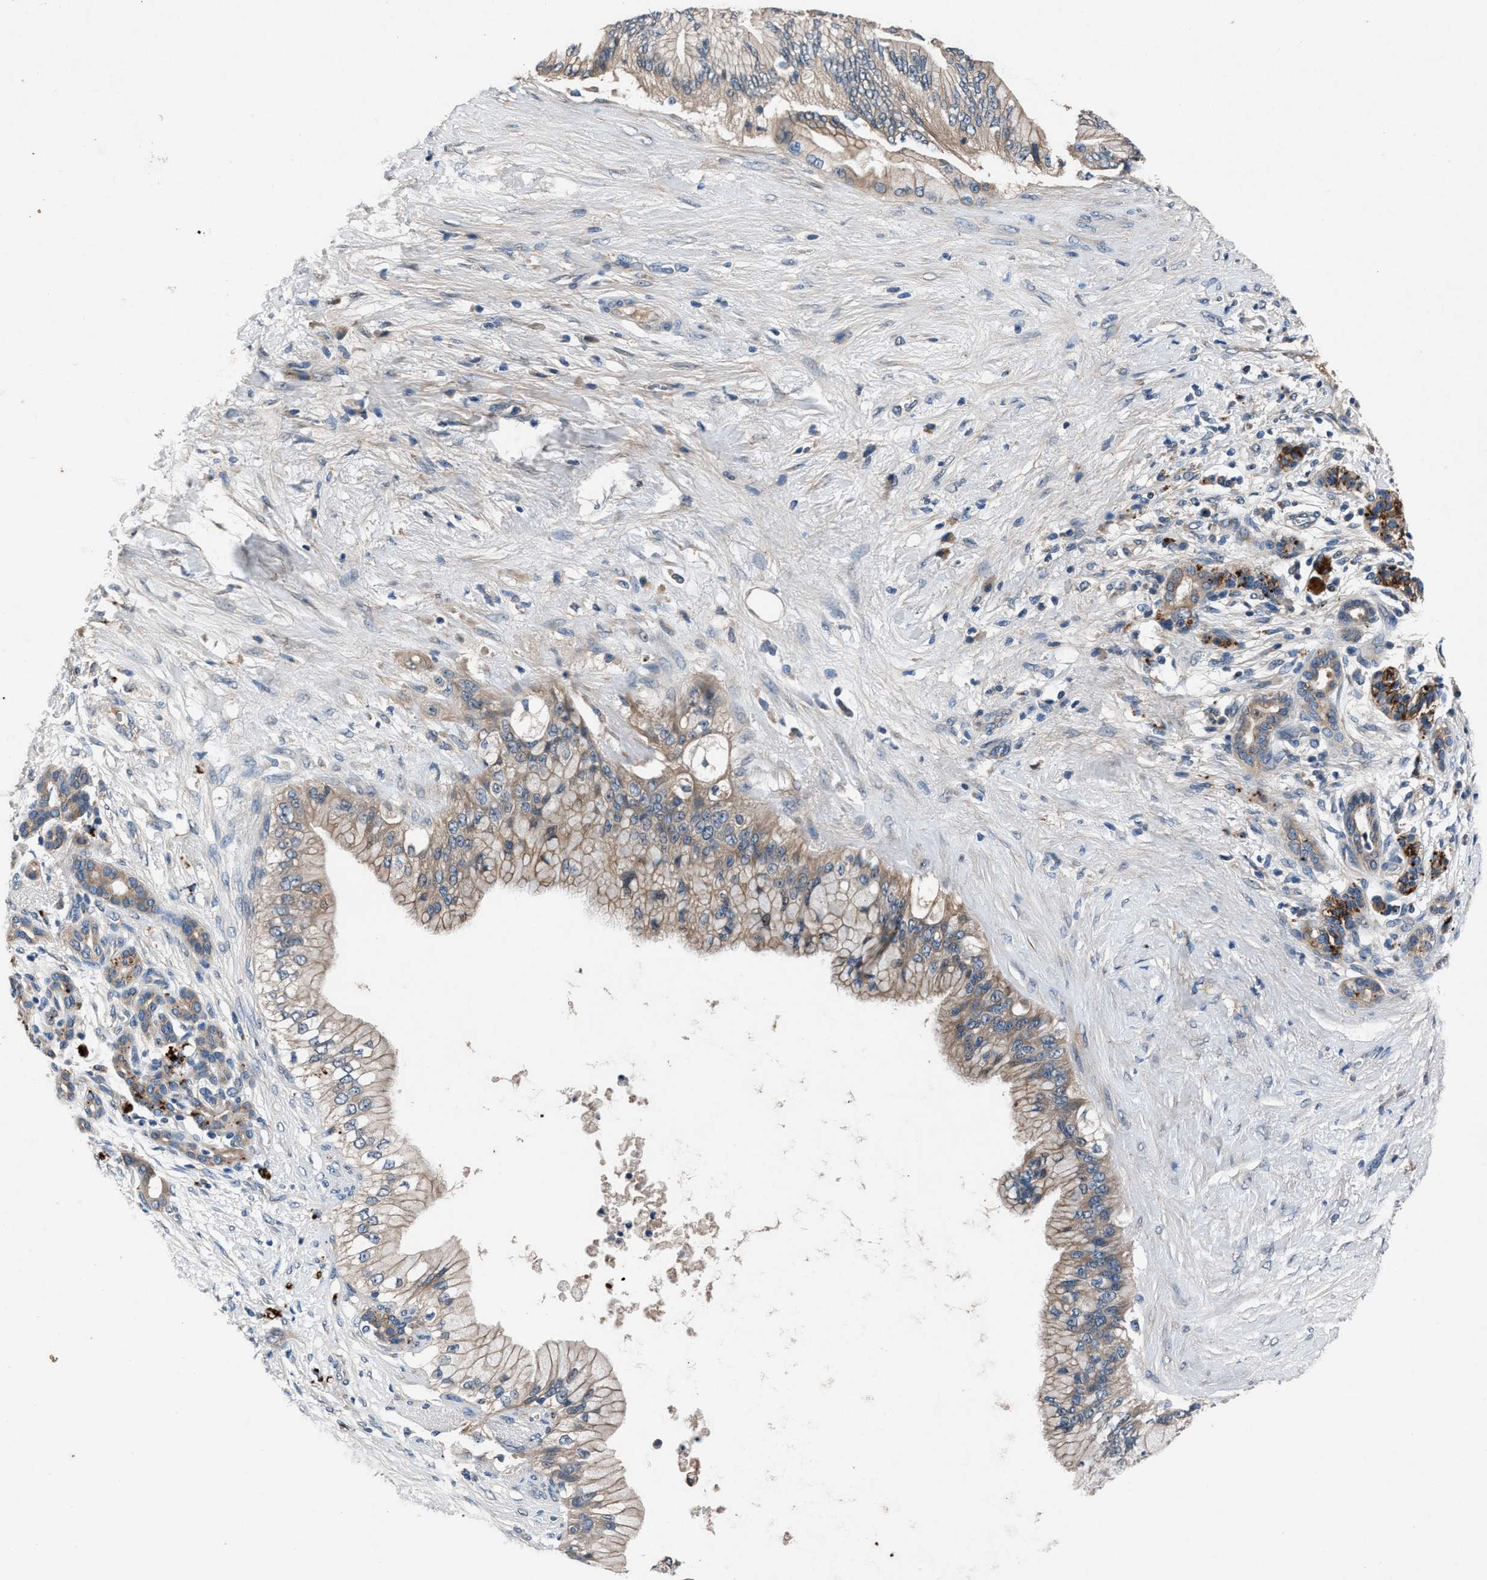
{"staining": {"intensity": "weak", "quantity": ">75%", "location": "cytoplasmic/membranous"}, "tissue": "pancreatic cancer", "cell_type": "Tumor cells", "image_type": "cancer", "snomed": [{"axis": "morphology", "description": "Adenocarcinoma, NOS"}, {"axis": "topography", "description": "Pancreas"}], "caption": "Pancreatic cancer stained with a protein marker exhibits weak staining in tumor cells.", "gene": "PRXL2C", "patient": {"sex": "male", "age": 59}}